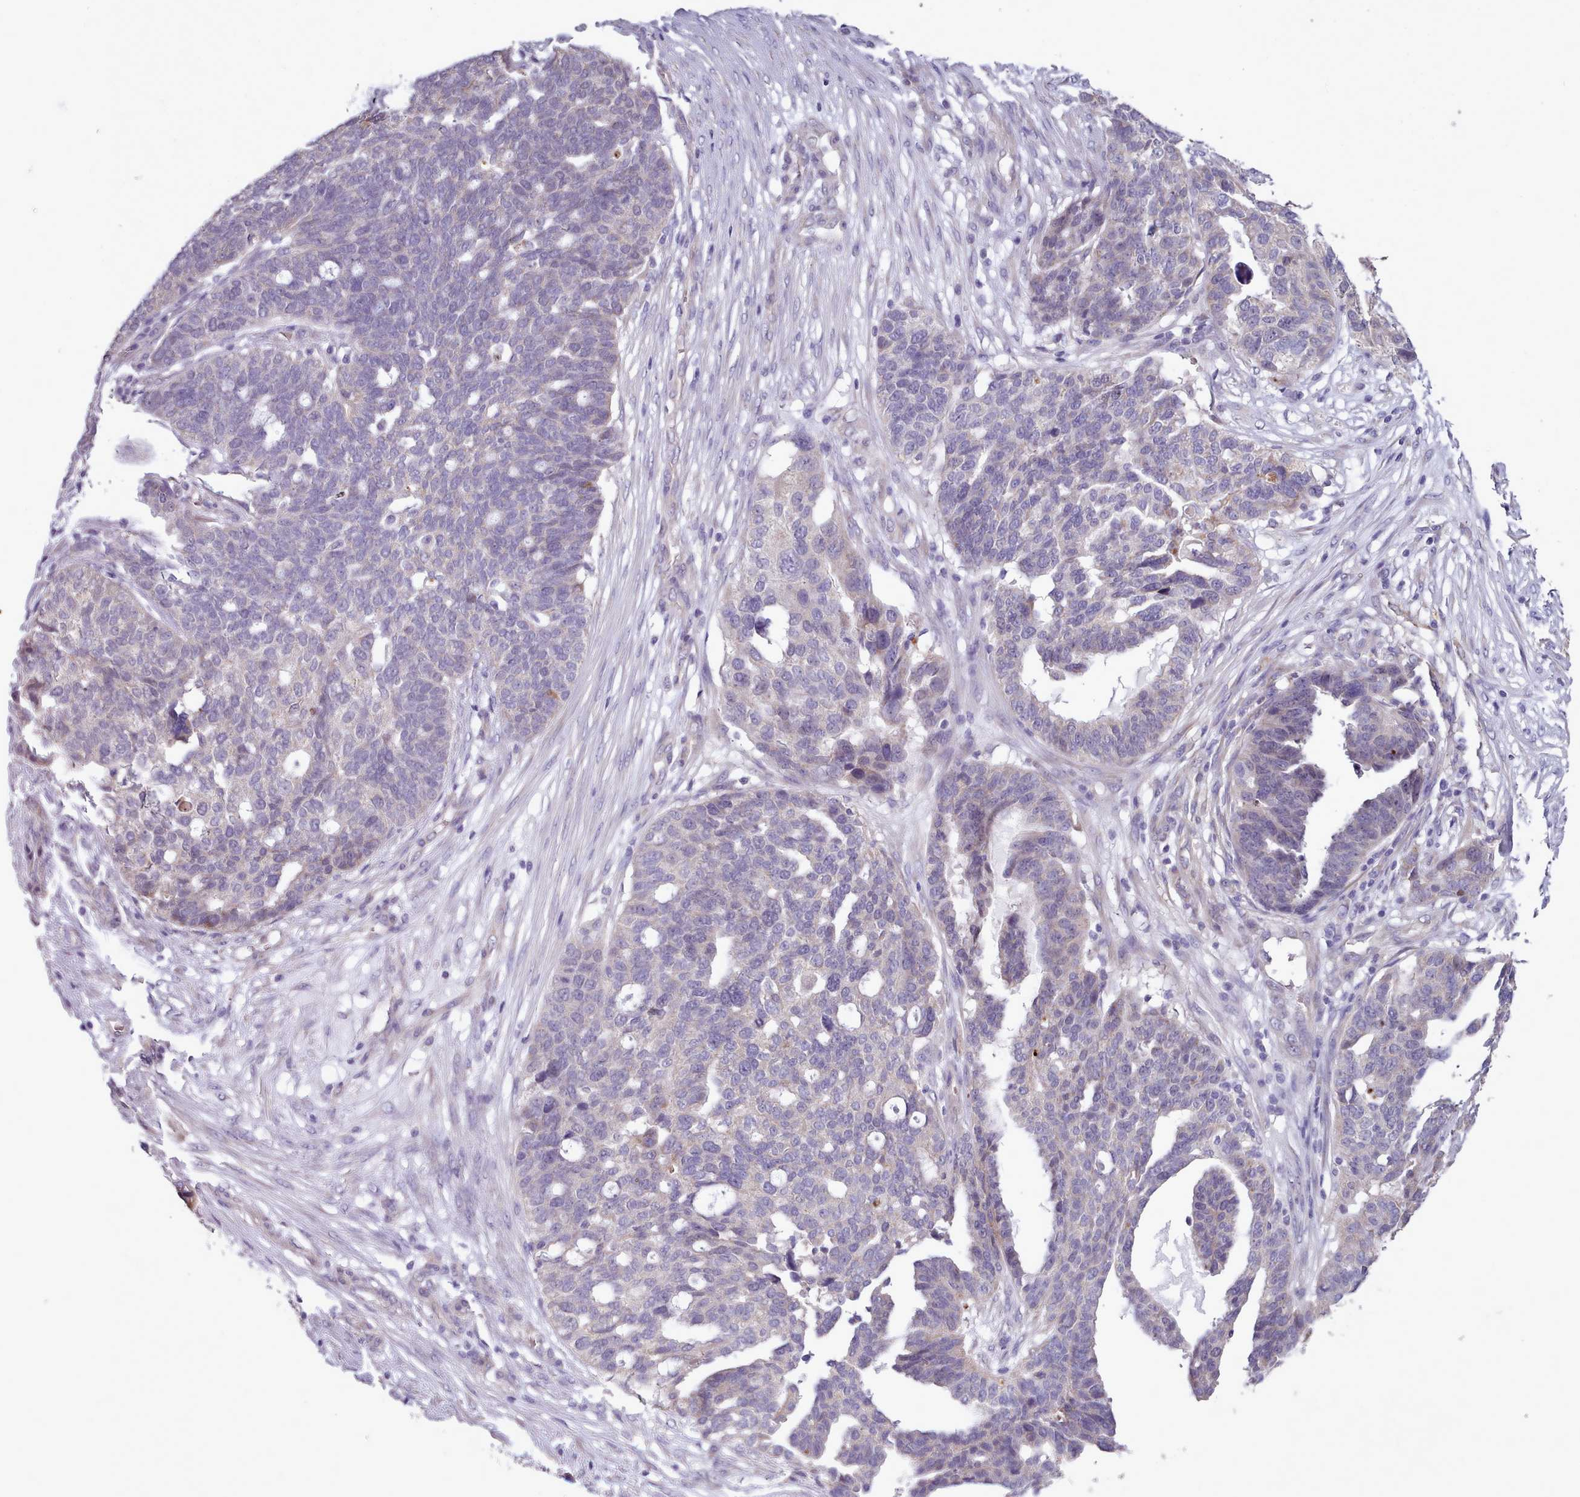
{"staining": {"intensity": "negative", "quantity": "none", "location": "none"}, "tissue": "ovarian cancer", "cell_type": "Tumor cells", "image_type": "cancer", "snomed": [{"axis": "morphology", "description": "Cystadenocarcinoma, serous, NOS"}, {"axis": "topography", "description": "Ovary"}], "caption": "There is no significant staining in tumor cells of ovarian cancer.", "gene": "DPF1", "patient": {"sex": "female", "age": 59}}